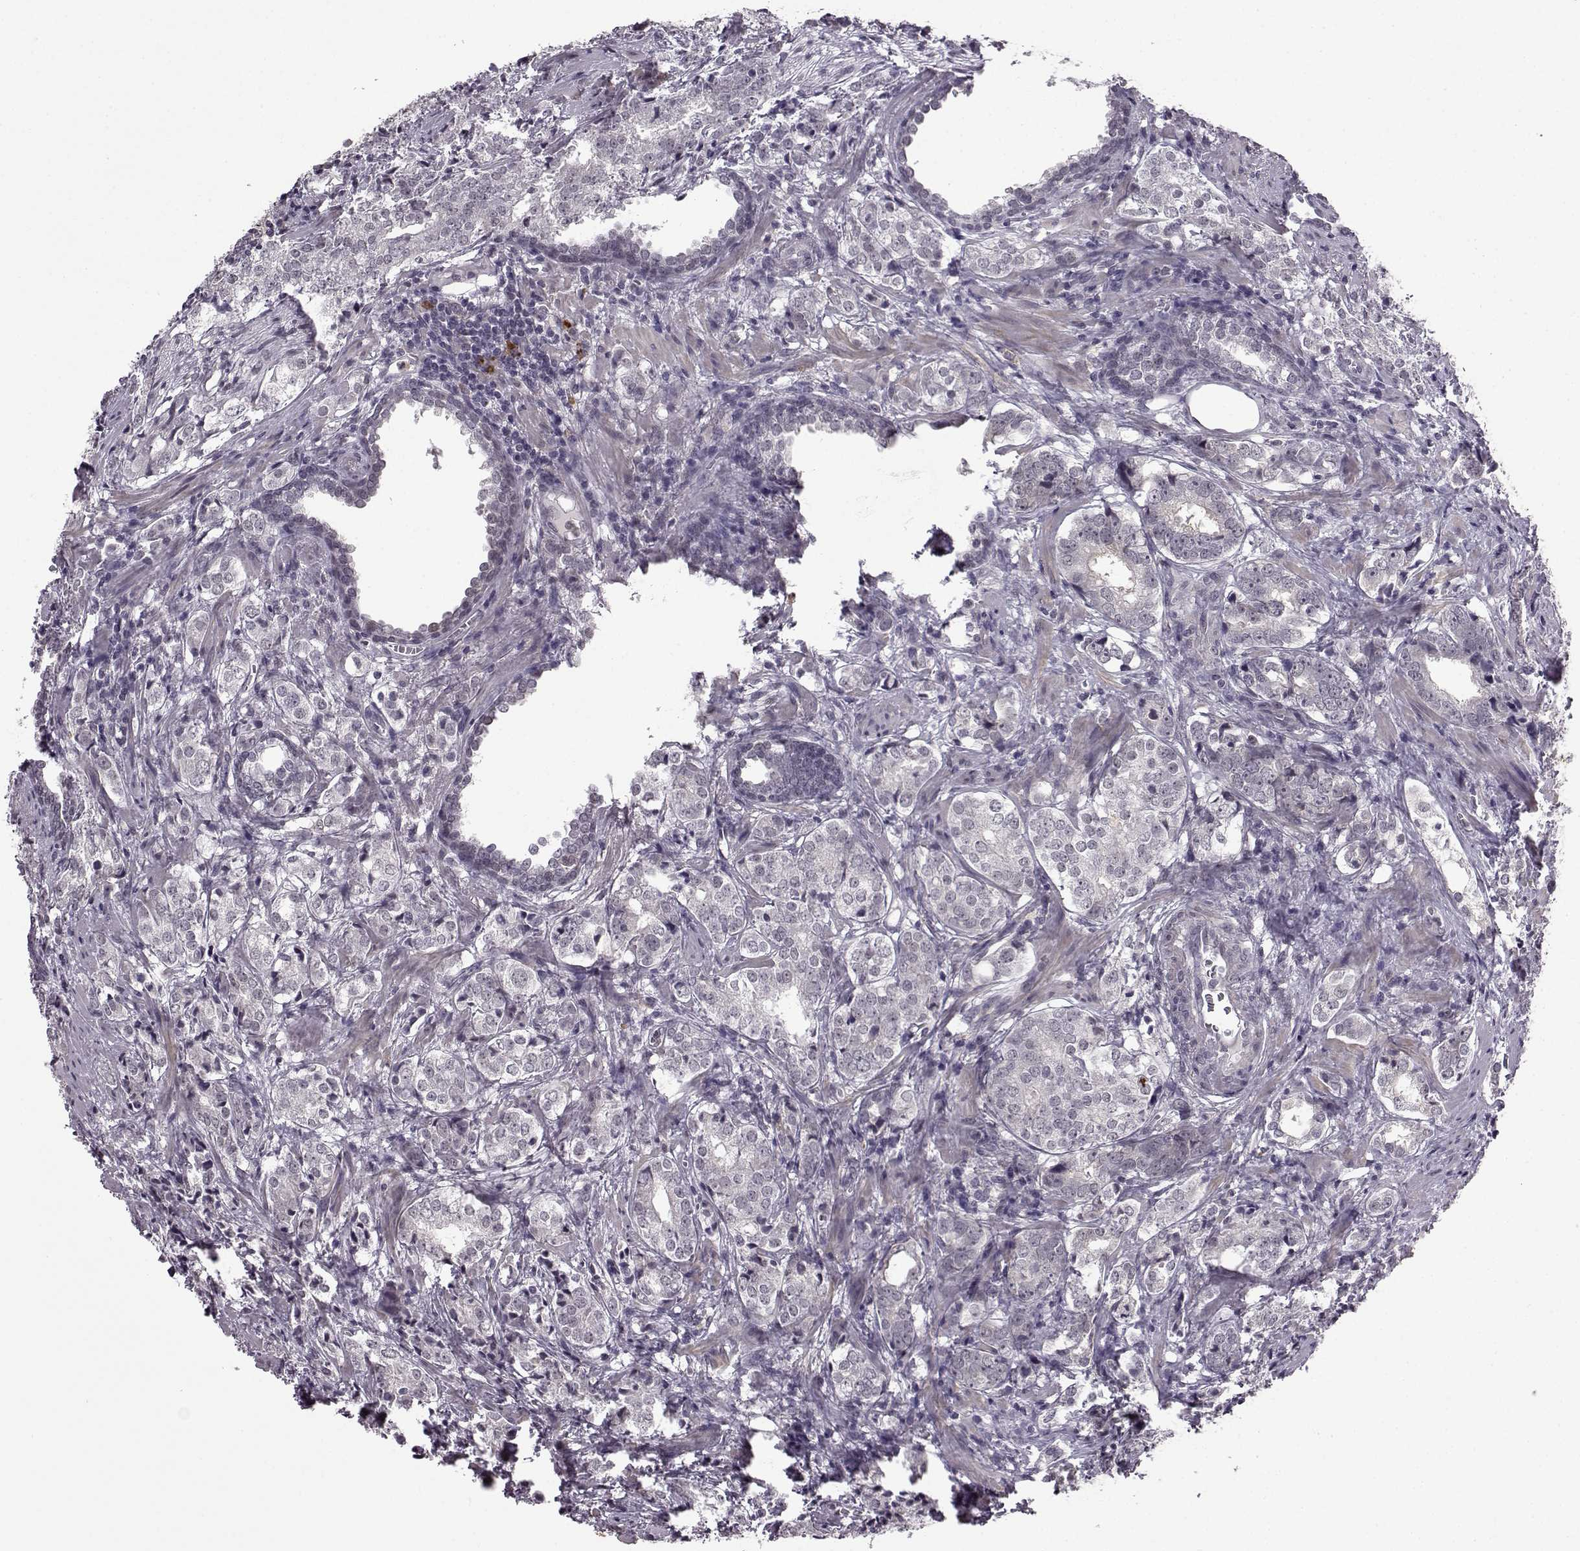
{"staining": {"intensity": "negative", "quantity": "none", "location": "none"}, "tissue": "prostate cancer", "cell_type": "Tumor cells", "image_type": "cancer", "snomed": [{"axis": "morphology", "description": "Adenocarcinoma, NOS"}, {"axis": "topography", "description": "Prostate and seminal vesicle, NOS"}], "caption": "Tumor cells are negative for brown protein staining in adenocarcinoma (prostate).", "gene": "SLC28A2", "patient": {"sex": "male", "age": 63}}